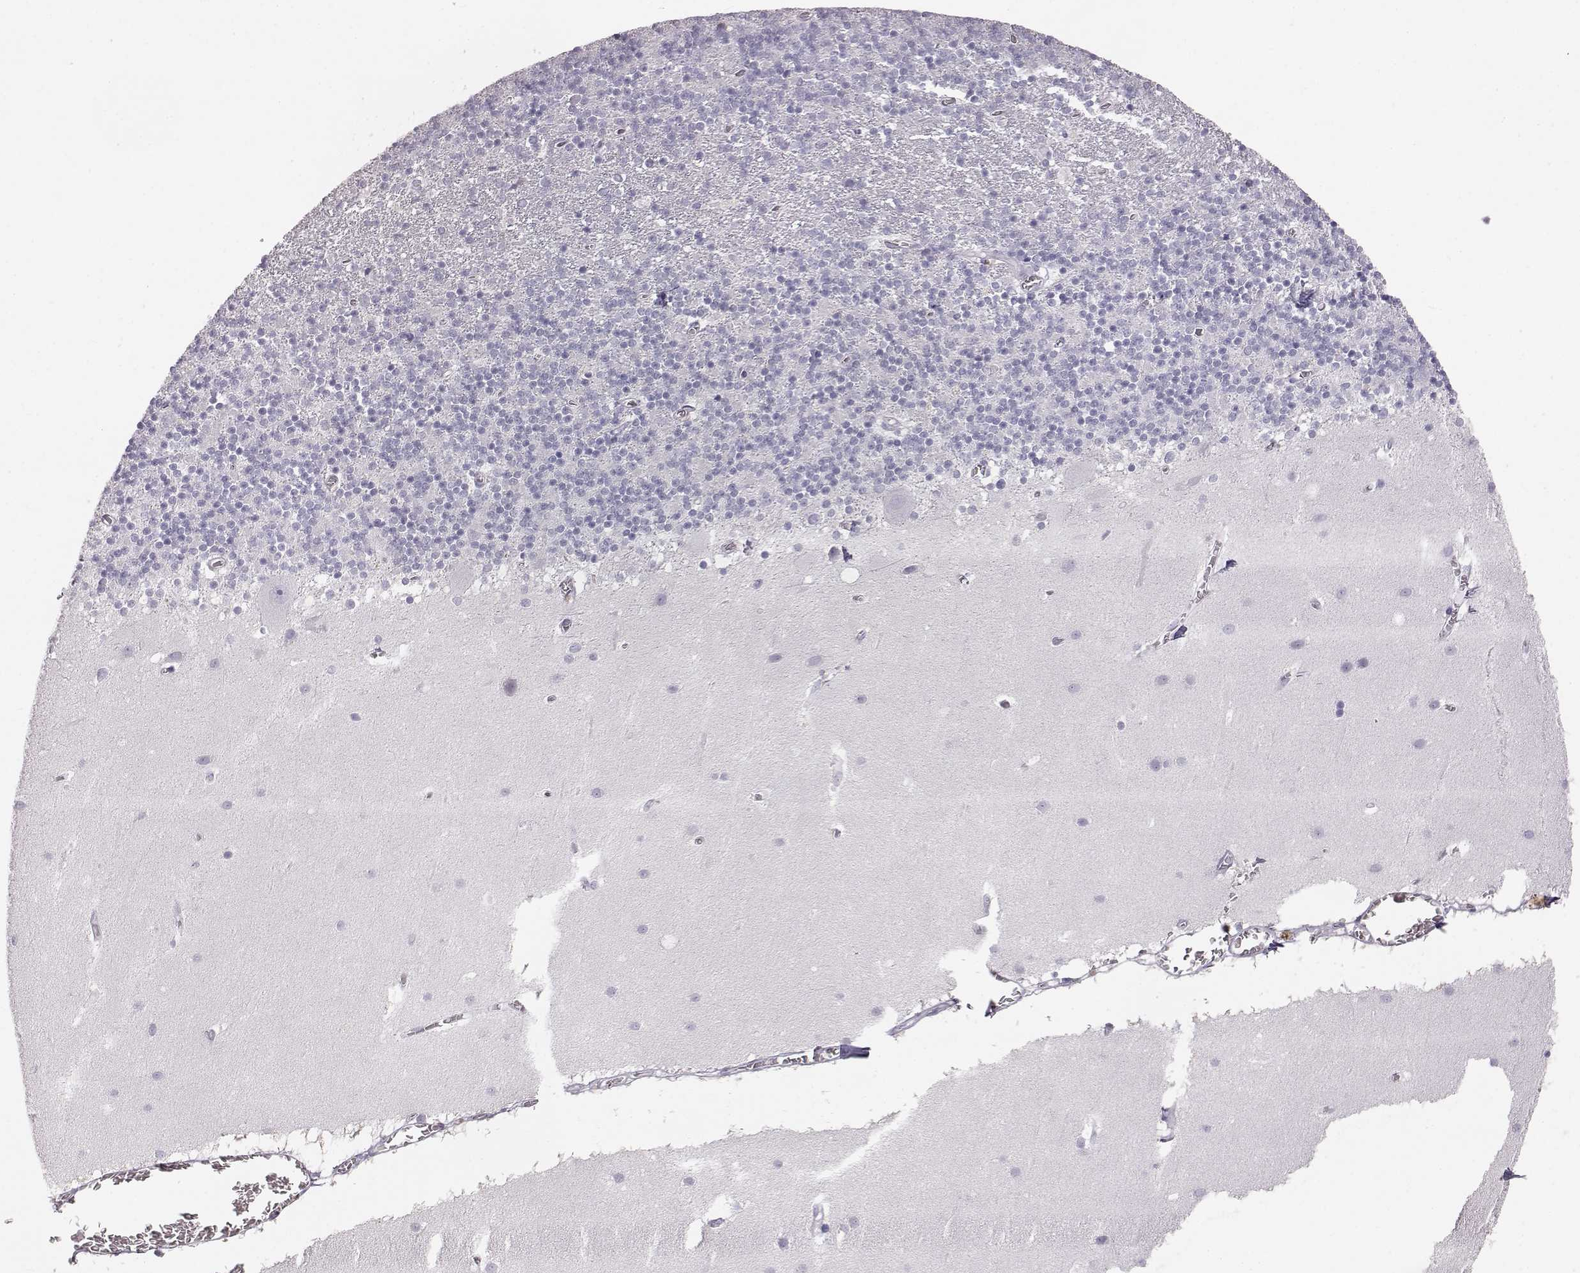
{"staining": {"intensity": "negative", "quantity": "none", "location": "none"}, "tissue": "cerebellum", "cell_type": "Cells in granular layer", "image_type": "normal", "snomed": [{"axis": "morphology", "description": "Normal tissue, NOS"}, {"axis": "topography", "description": "Cerebellum"}], "caption": "Protein analysis of benign cerebellum demonstrates no significant positivity in cells in granular layer. (IHC, brightfield microscopy, high magnification).", "gene": "KRT31", "patient": {"sex": "male", "age": 70}}